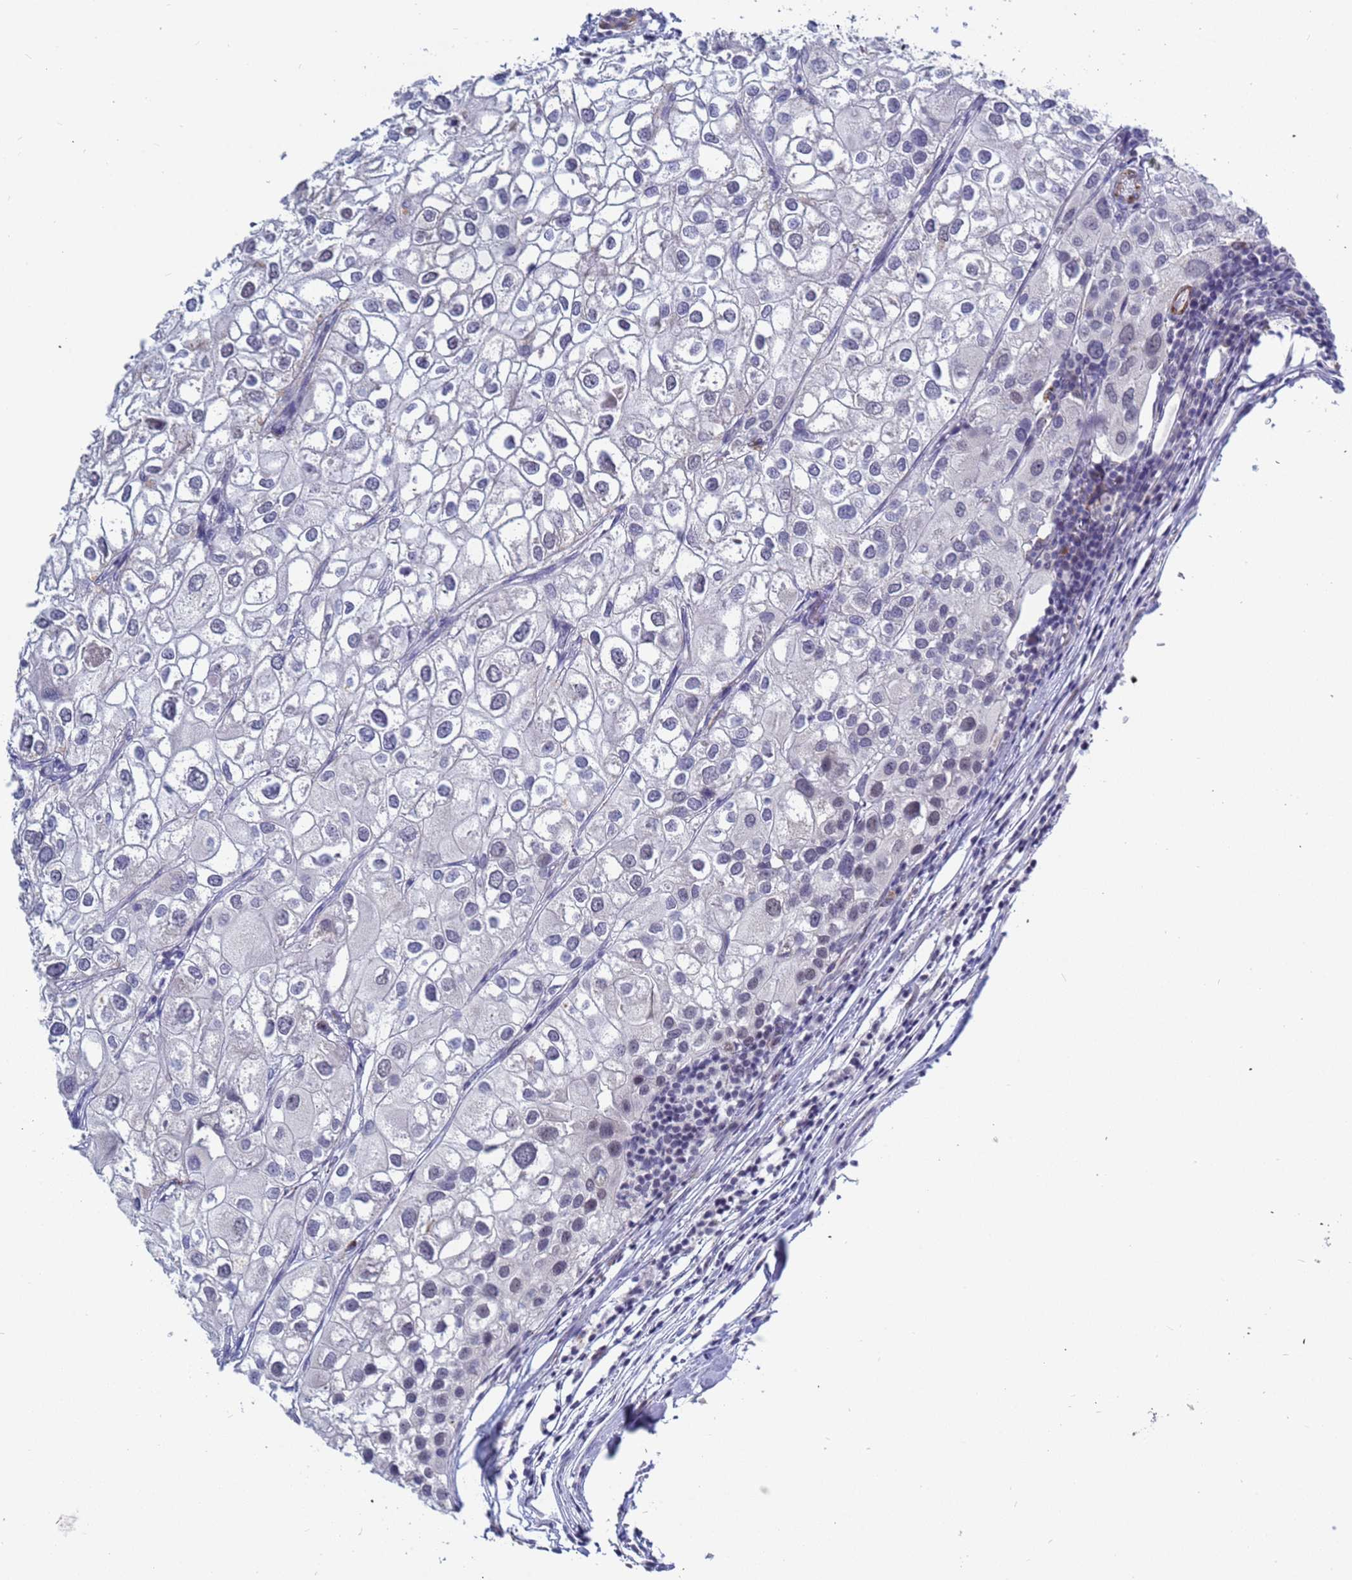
{"staining": {"intensity": "negative", "quantity": "none", "location": "none"}, "tissue": "urothelial cancer", "cell_type": "Tumor cells", "image_type": "cancer", "snomed": [{"axis": "morphology", "description": "Urothelial carcinoma, High grade"}, {"axis": "topography", "description": "Urinary bladder"}], "caption": "Histopathology image shows no protein positivity in tumor cells of high-grade urothelial carcinoma tissue. (DAB (3,3'-diaminobenzidine) immunohistochemistry (IHC) visualized using brightfield microscopy, high magnification).", "gene": "CXorf65", "patient": {"sex": "male", "age": 64}}